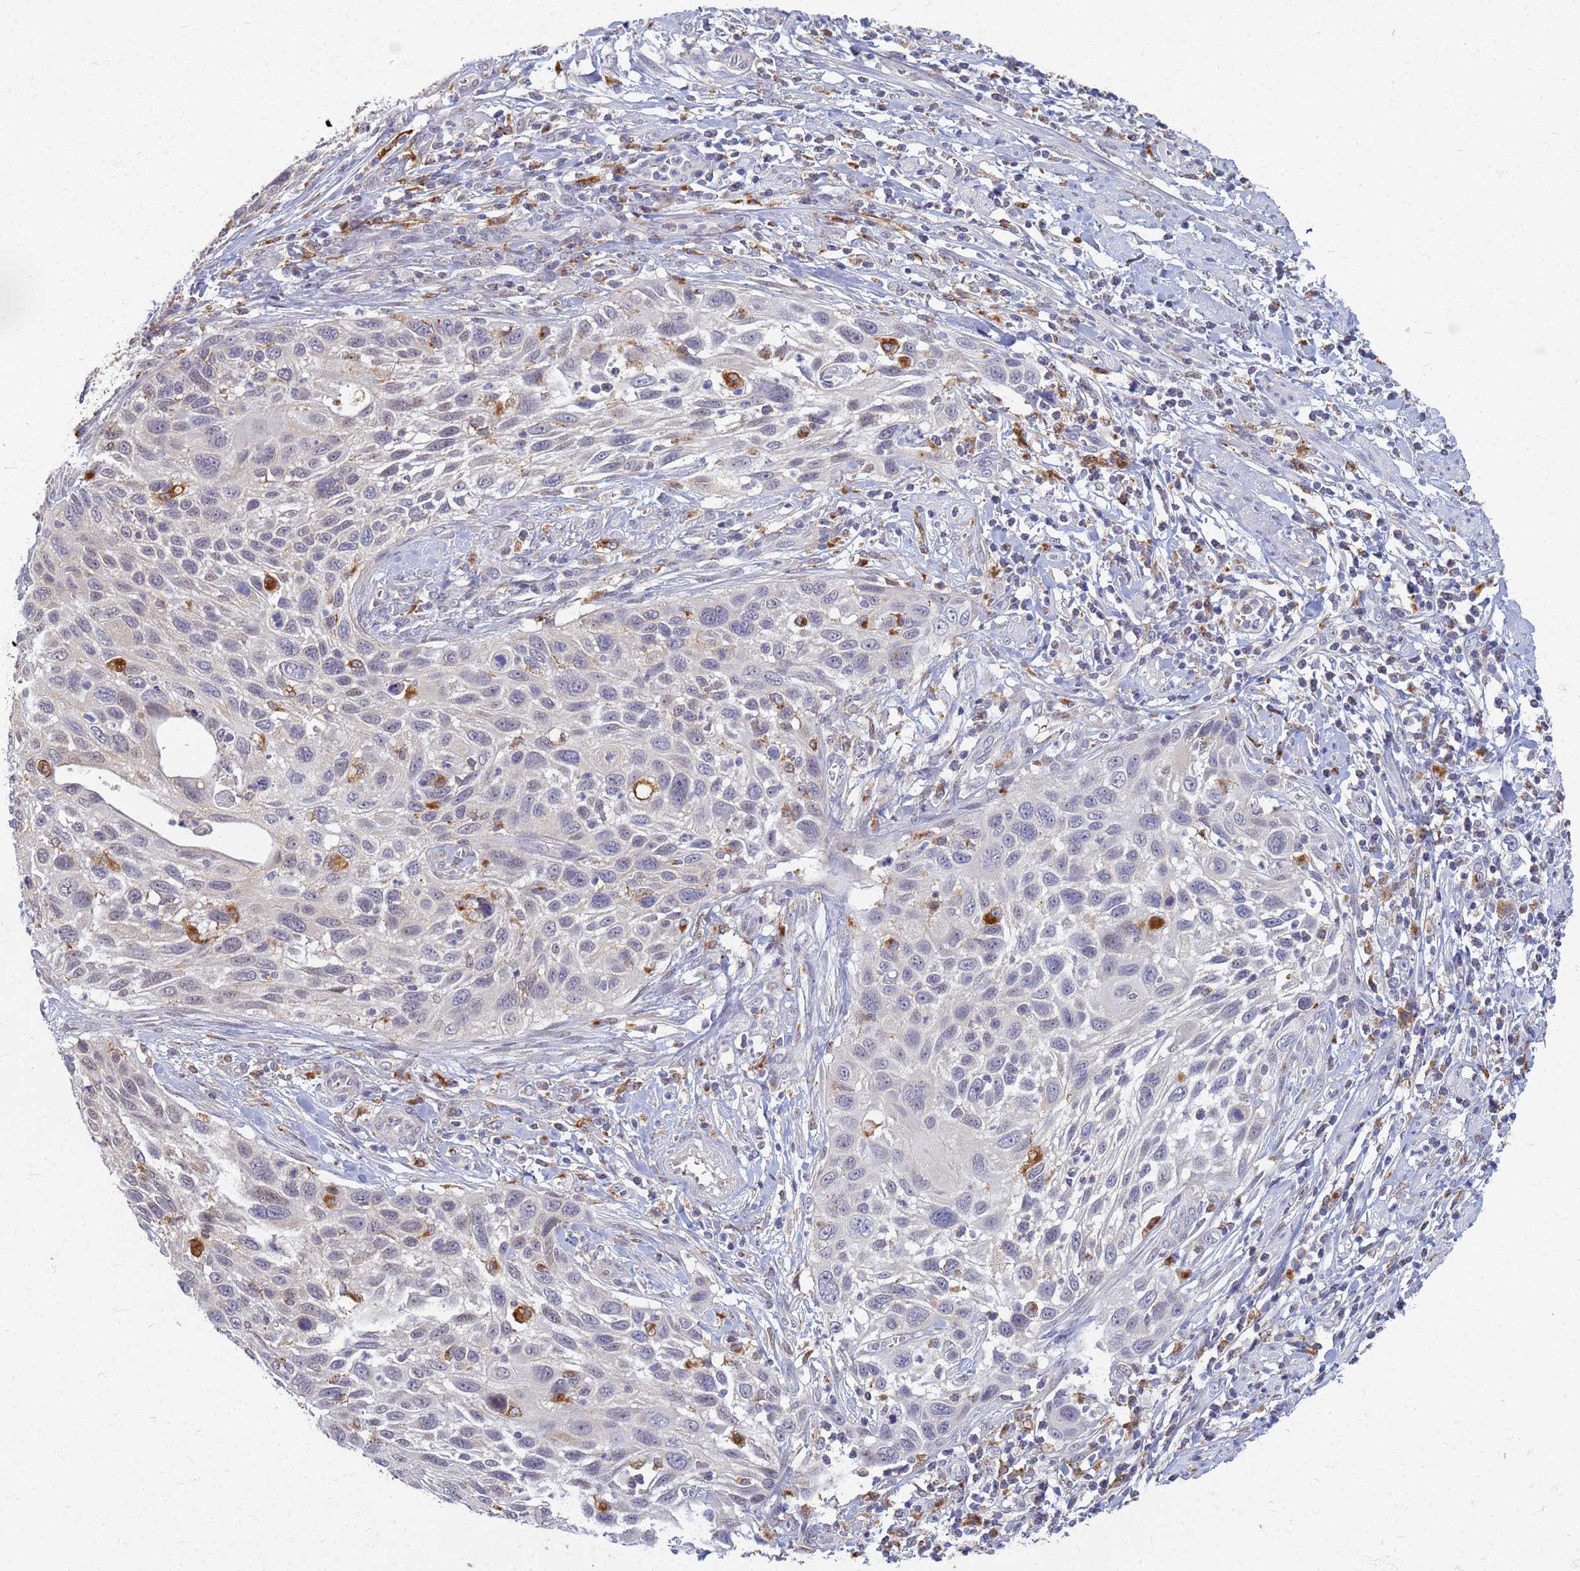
{"staining": {"intensity": "negative", "quantity": "none", "location": "none"}, "tissue": "cervical cancer", "cell_type": "Tumor cells", "image_type": "cancer", "snomed": [{"axis": "morphology", "description": "Squamous cell carcinoma, NOS"}, {"axis": "topography", "description": "Cervix"}], "caption": "Cervical cancer was stained to show a protein in brown. There is no significant positivity in tumor cells.", "gene": "ATP6V1E1", "patient": {"sex": "female", "age": 70}}